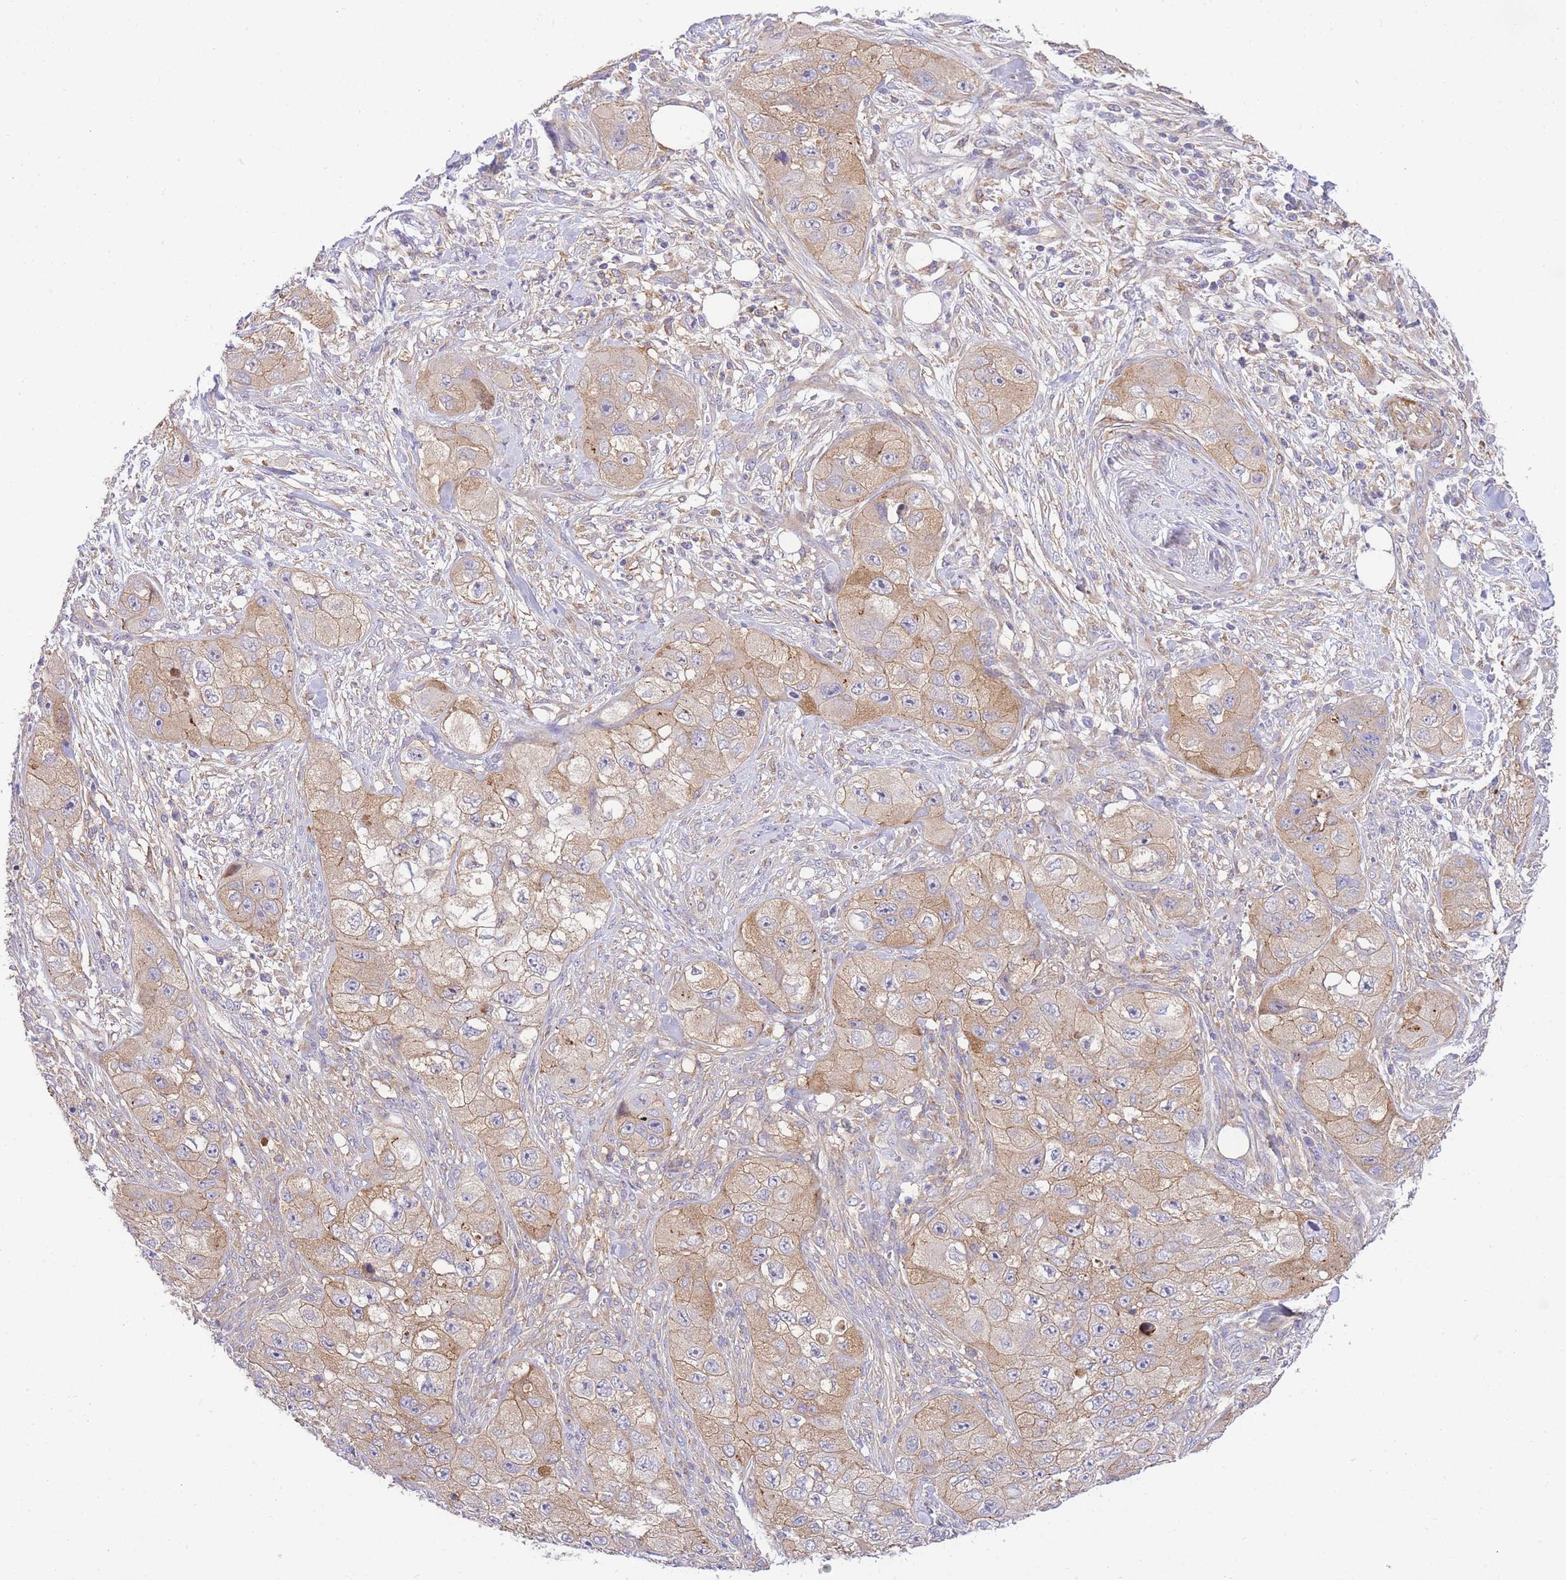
{"staining": {"intensity": "weak", "quantity": ">75%", "location": "cytoplasmic/membranous"}, "tissue": "skin cancer", "cell_type": "Tumor cells", "image_type": "cancer", "snomed": [{"axis": "morphology", "description": "Squamous cell carcinoma, NOS"}, {"axis": "topography", "description": "Skin"}, {"axis": "topography", "description": "Subcutis"}], "caption": "Protein expression by immunohistochemistry displays weak cytoplasmic/membranous staining in approximately >75% of tumor cells in skin cancer (squamous cell carcinoma). The staining was performed using DAB (3,3'-diaminobenzidine) to visualize the protein expression in brown, while the nuclei were stained in blue with hematoxylin (Magnification: 20x).", "gene": "INSYN2B", "patient": {"sex": "male", "age": 73}}